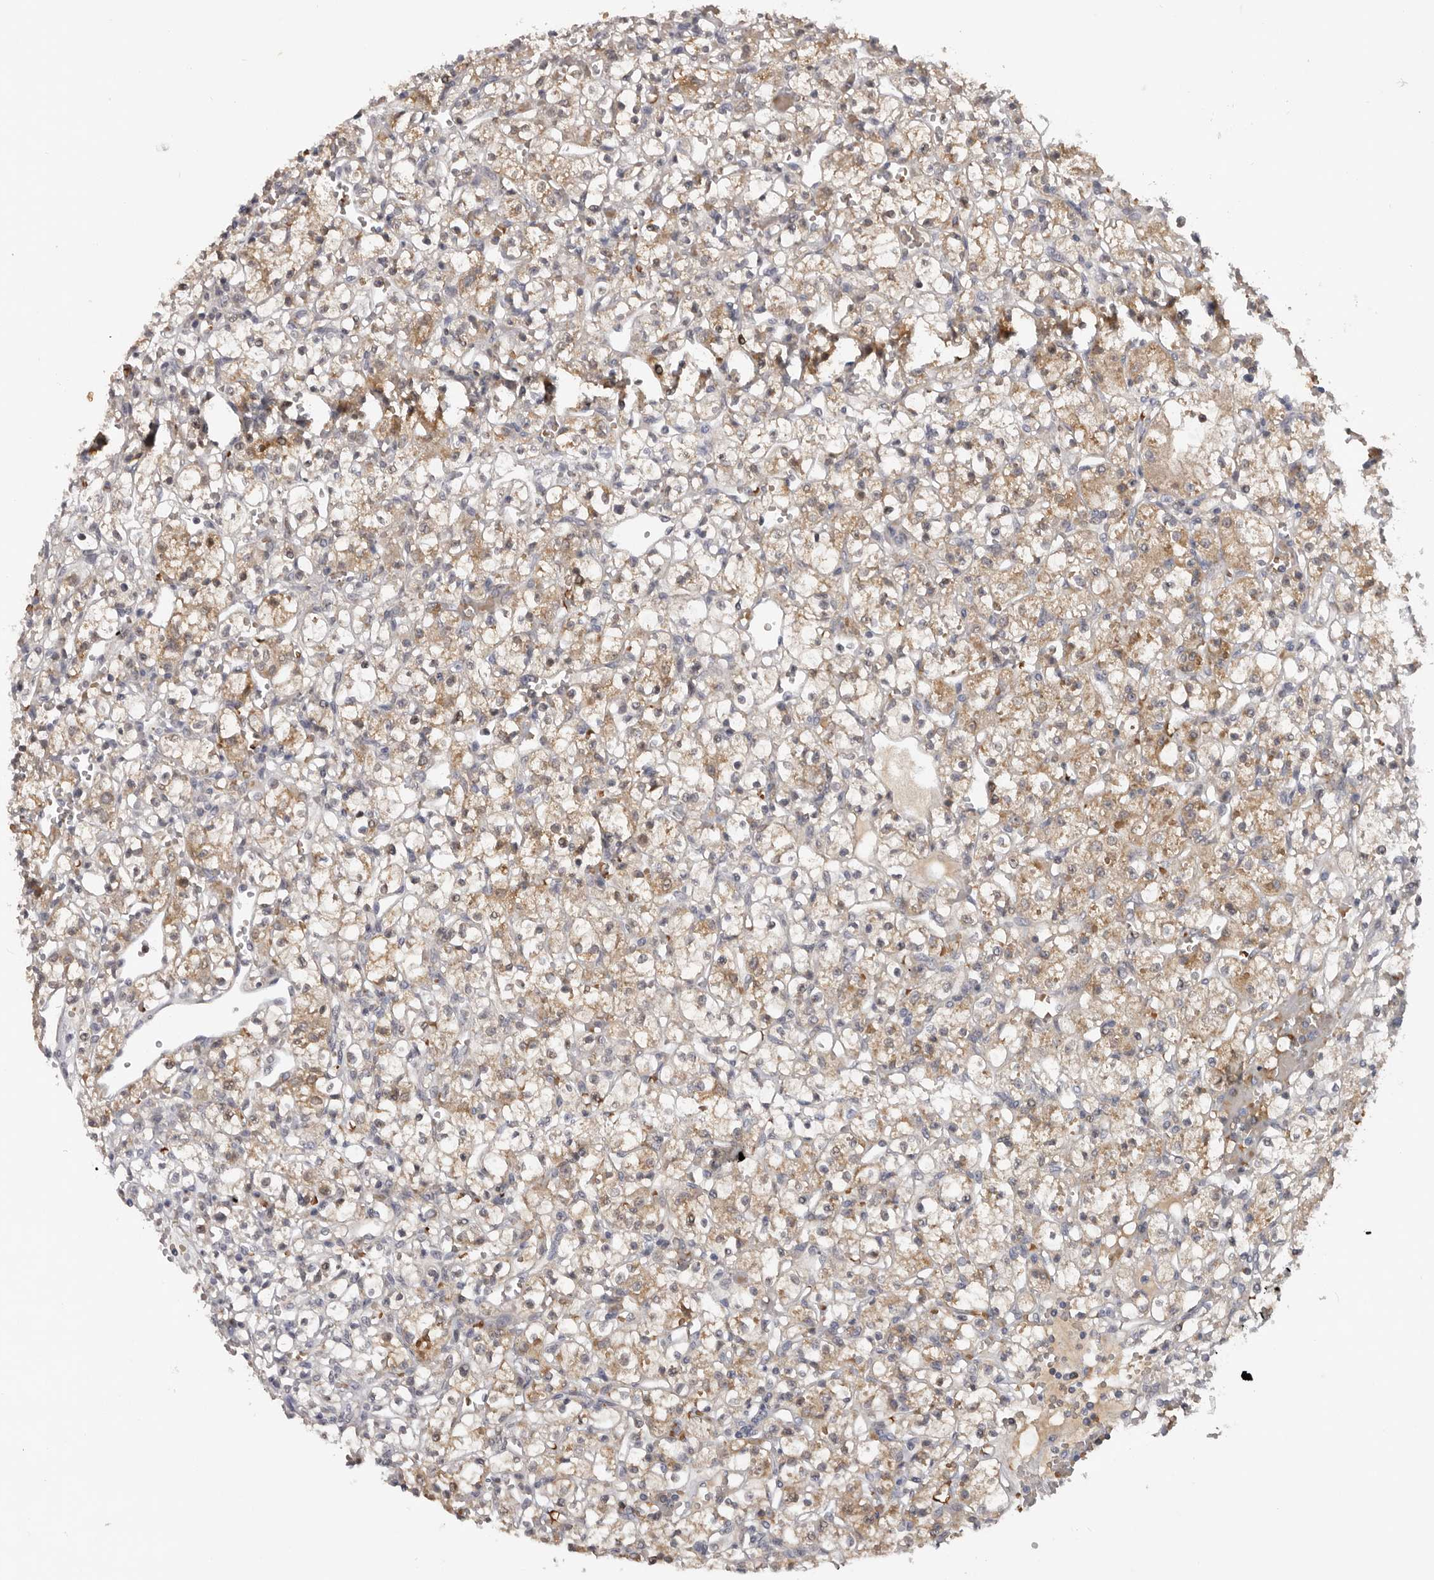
{"staining": {"intensity": "moderate", "quantity": ">75%", "location": "cytoplasmic/membranous"}, "tissue": "renal cancer", "cell_type": "Tumor cells", "image_type": "cancer", "snomed": [{"axis": "morphology", "description": "Adenocarcinoma, NOS"}, {"axis": "topography", "description": "Kidney"}], "caption": "Adenocarcinoma (renal) stained for a protein displays moderate cytoplasmic/membranous positivity in tumor cells.", "gene": "TNR", "patient": {"sex": "female", "age": 59}}